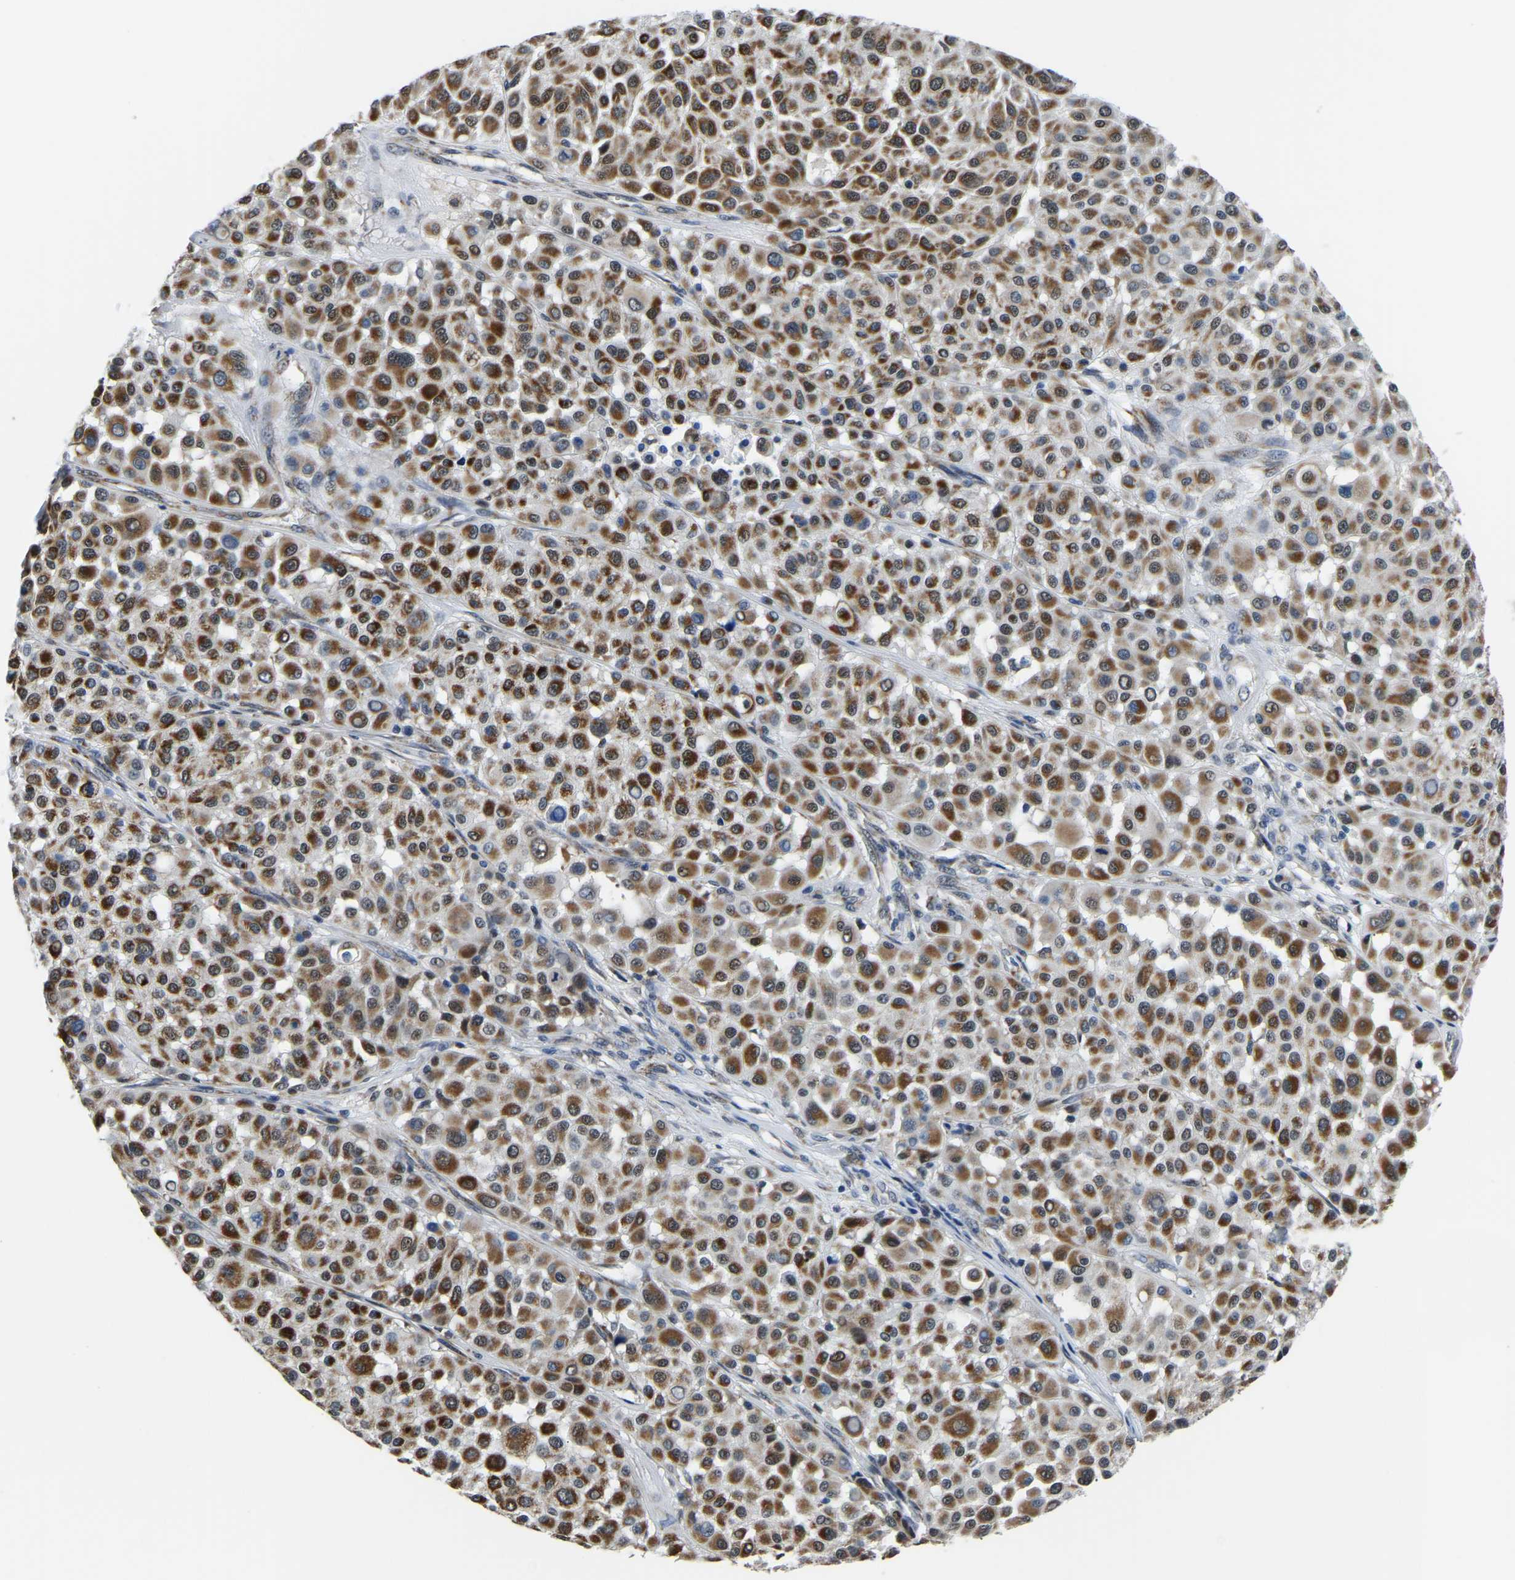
{"staining": {"intensity": "strong", "quantity": ">75%", "location": "cytoplasmic/membranous,nuclear"}, "tissue": "melanoma", "cell_type": "Tumor cells", "image_type": "cancer", "snomed": [{"axis": "morphology", "description": "Malignant melanoma, Metastatic site"}, {"axis": "topography", "description": "Soft tissue"}], "caption": "Protein expression by IHC exhibits strong cytoplasmic/membranous and nuclear staining in approximately >75% of tumor cells in melanoma.", "gene": "BNIP3L", "patient": {"sex": "male", "age": 41}}